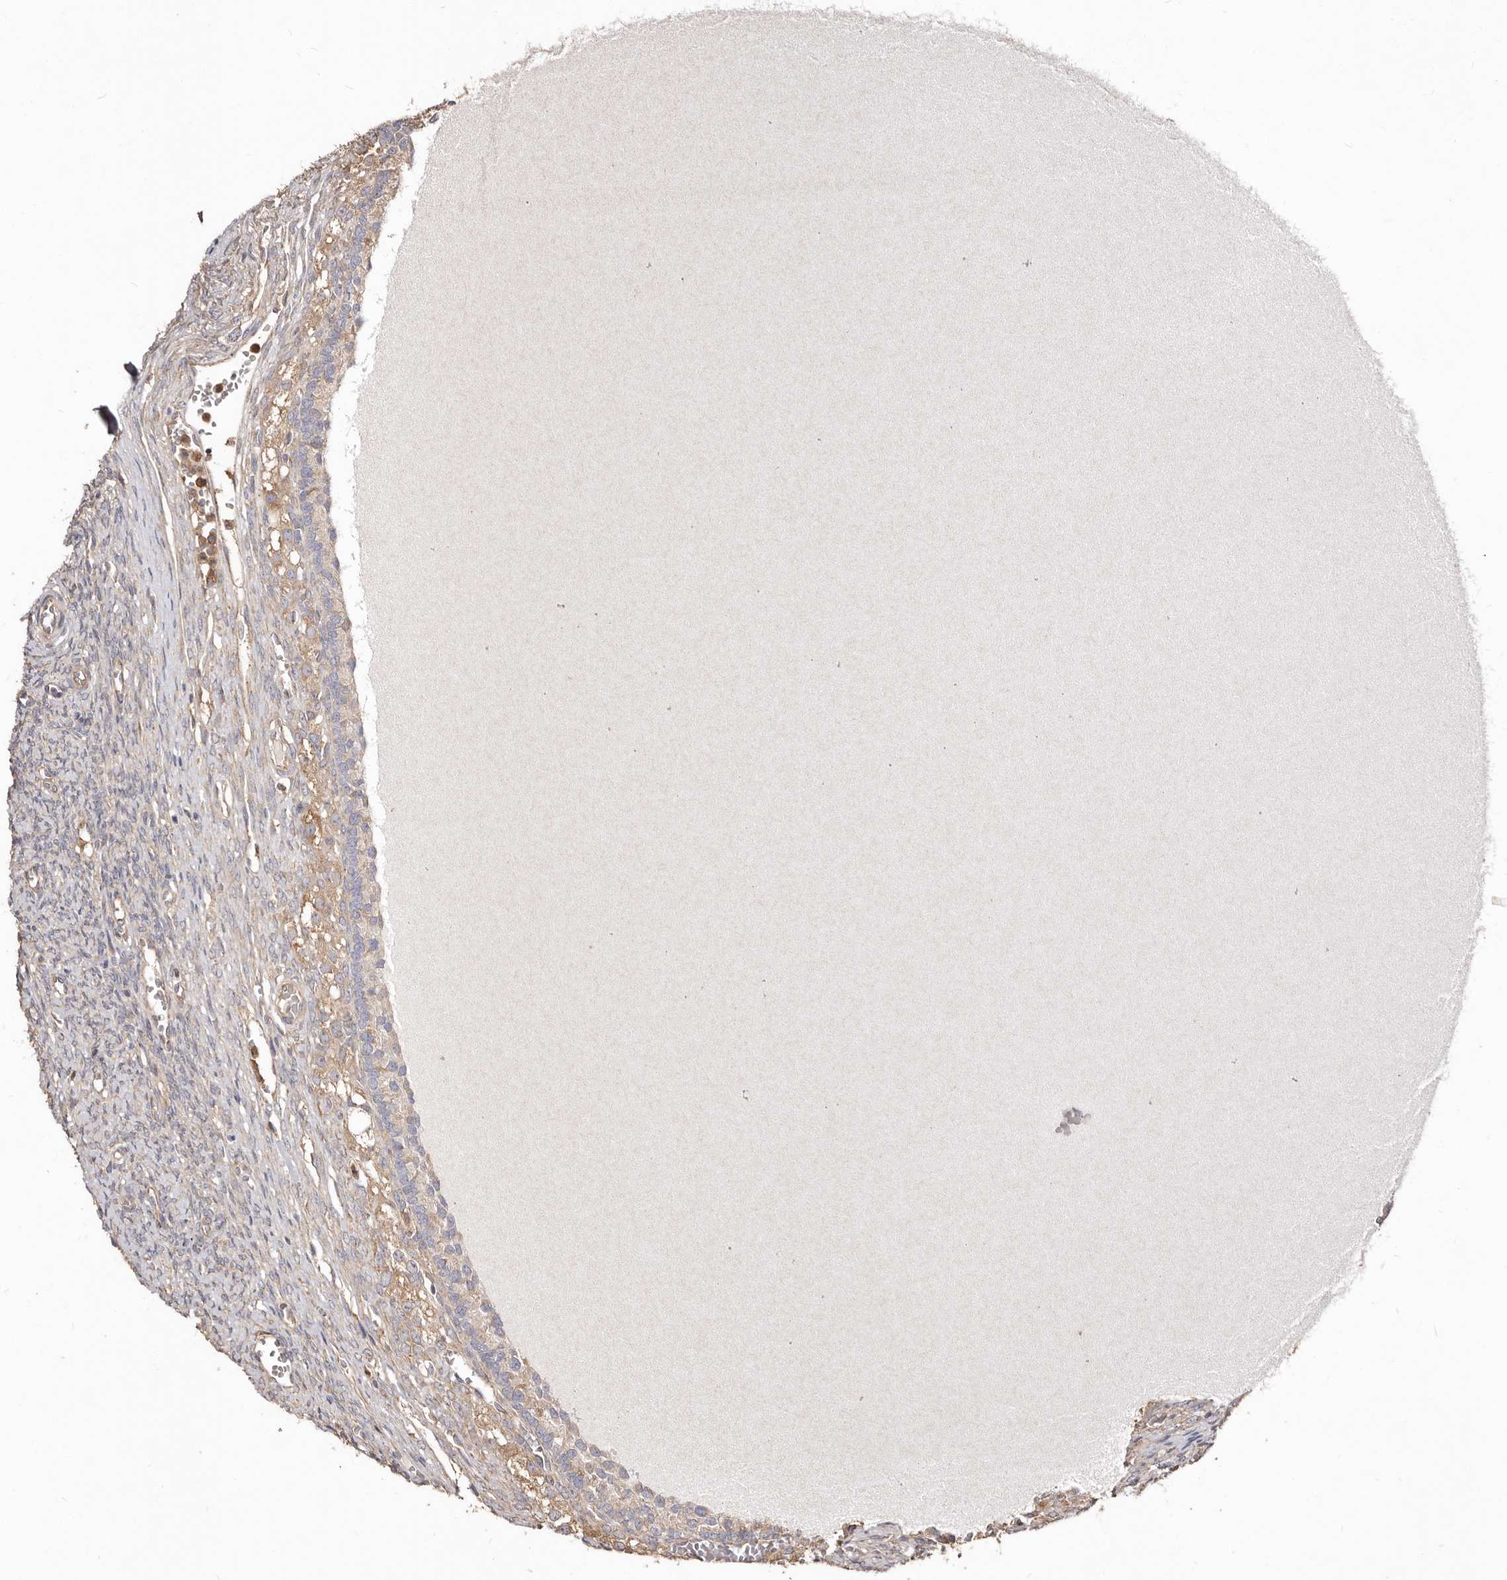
{"staining": {"intensity": "weak", "quantity": ">75%", "location": "cytoplasmic/membranous"}, "tissue": "ovary", "cell_type": "Follicle cells", "image_type": "normal", "snomed": [{"axis": "morphology", "description": "Normal tissue, NOS"}, {"axis": "topography", "description": "Ovary"}], "caption": "The photomicrograph demonstrates immunohistochemical staining of unremarkable ovary. There is weak cytoplasmic/membranous staining is present in approximately >75% of follicle cells.", "gene": "LRRC25", "patient": {"sex": "female", "age": 41}}